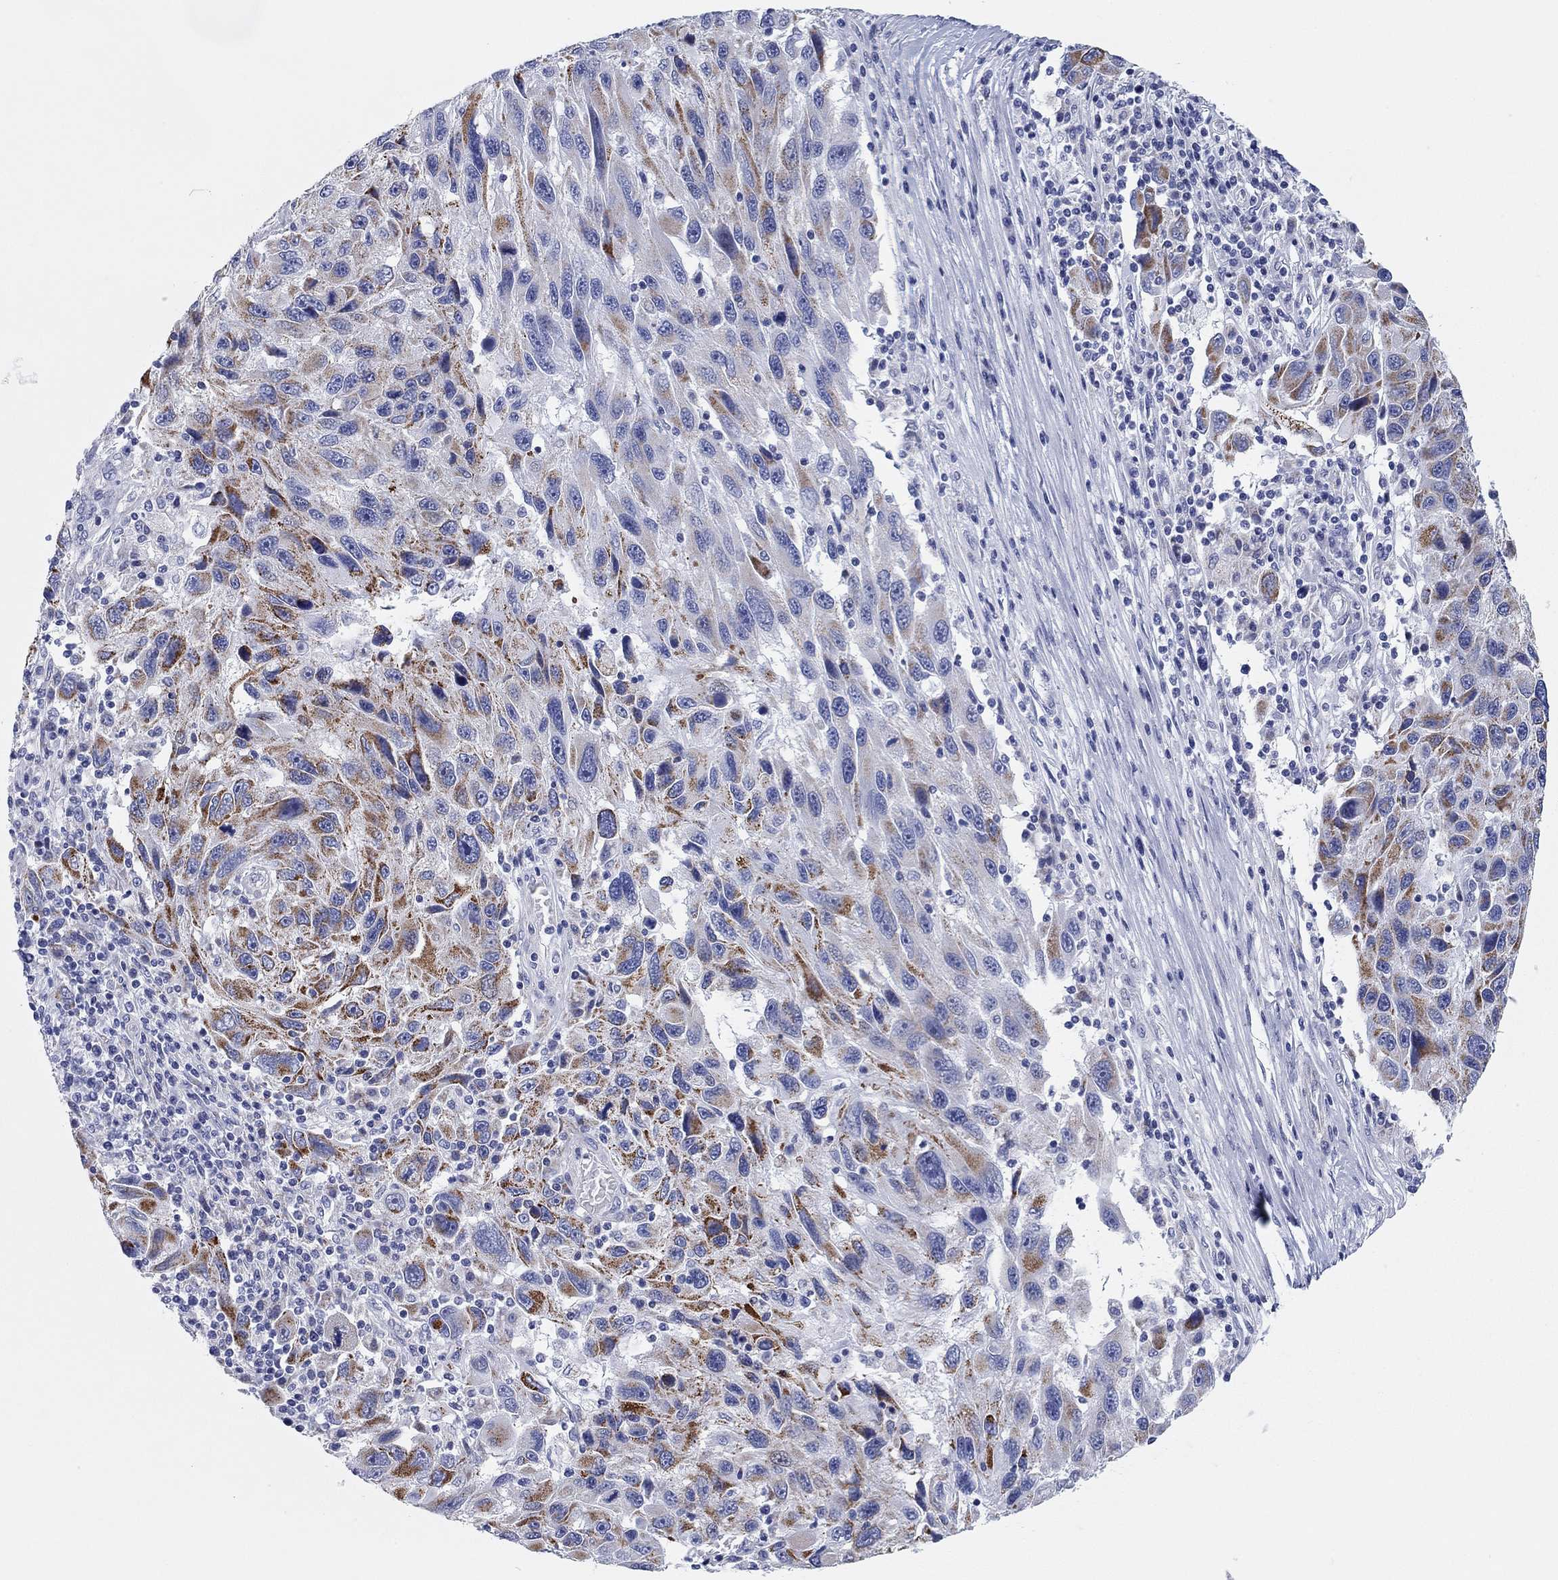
{"staining": {"intensity": "strong", "quantity": "25%-75%", "location": "cytoplasmic/membranous"}, "tissue": "melanoma", "cell_type": "Tumor cells", "image_type": "cancer", "snomed": [{"axis": "morphology", "description": "Malignant melanoma, NOS"}, {"axis": "topography", "description": "Skin"}], "caption": "The immunohistochemical stain shows strong cytoplasmic/membranous expression in tumor cells of malignant melanoma tissue.", "gene": "CHI3L2", "patient": {"sex": "male", "age": 53}}